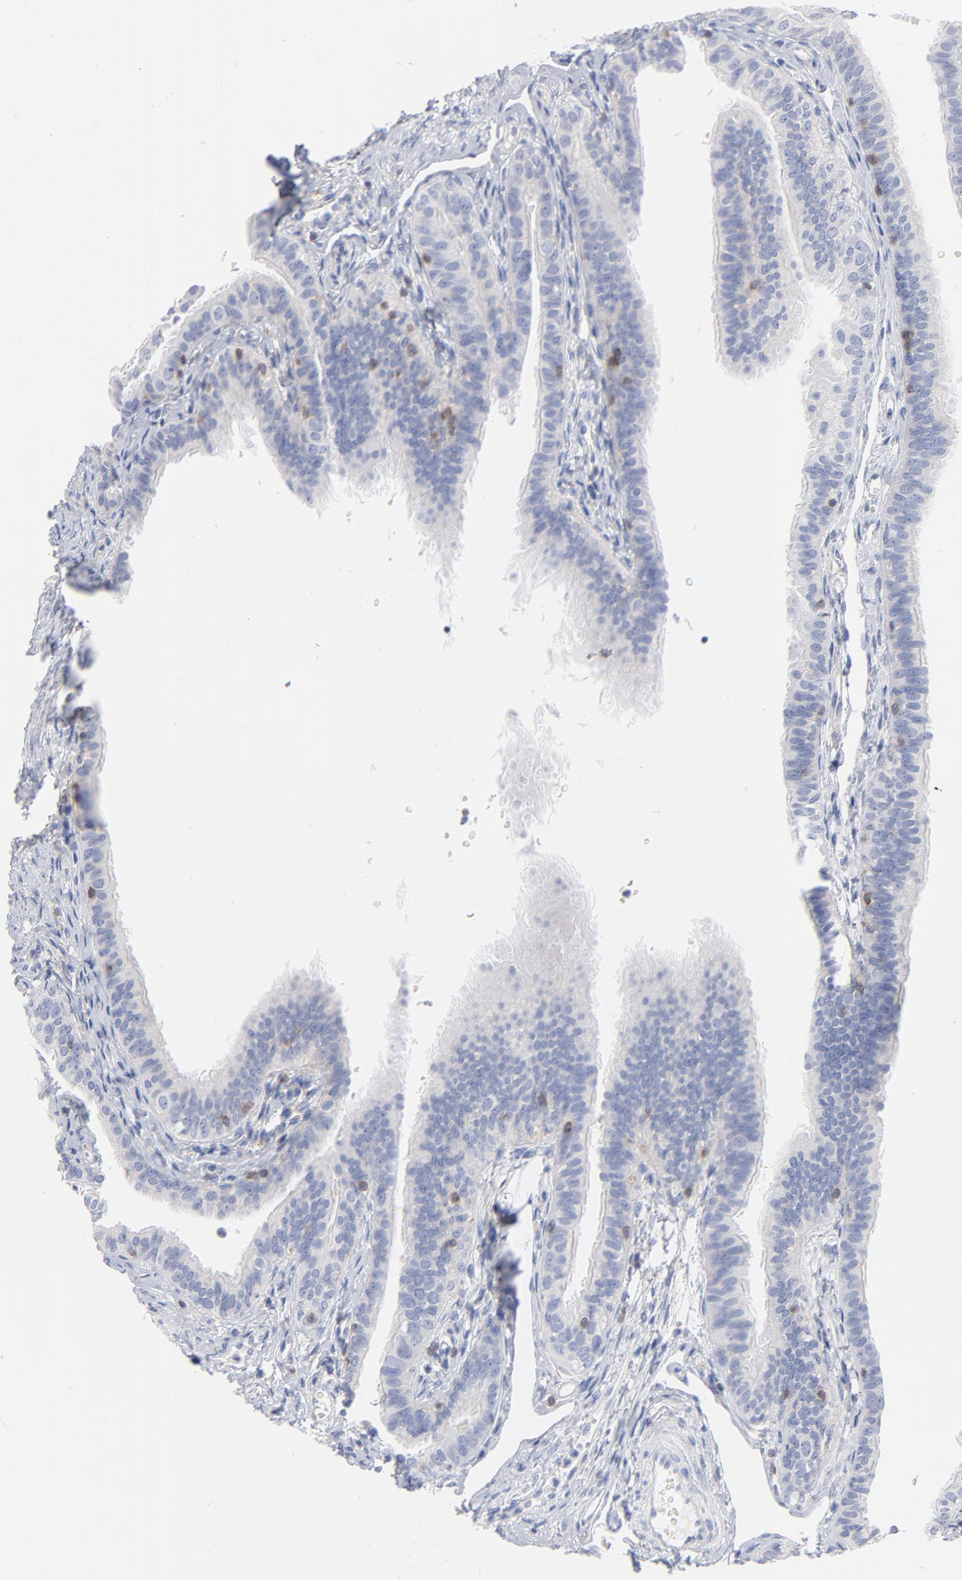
{"staining": {"intensity": "negative", "quantity": "none", "location": "none"}, "tissue": "fallopian tube", "cell_type": "Glandular cells", "image_type": "normal", "snomed": [{"axis": "morphology", "description": "Normal tissue, NOS"}, {"axis": "morphology", "description": "Dermoid, NOS"}, {"axis": "topography", "description": "Fallopian tube"}], "caption": "An immunohistochemistry (IHC) photomicrograph of normal fallopian tube is shown. There is no staining in glandular cells of fallopian tube.", "gene": "SEPTIN11", "patient": {"sex": "female", "age": 33}}